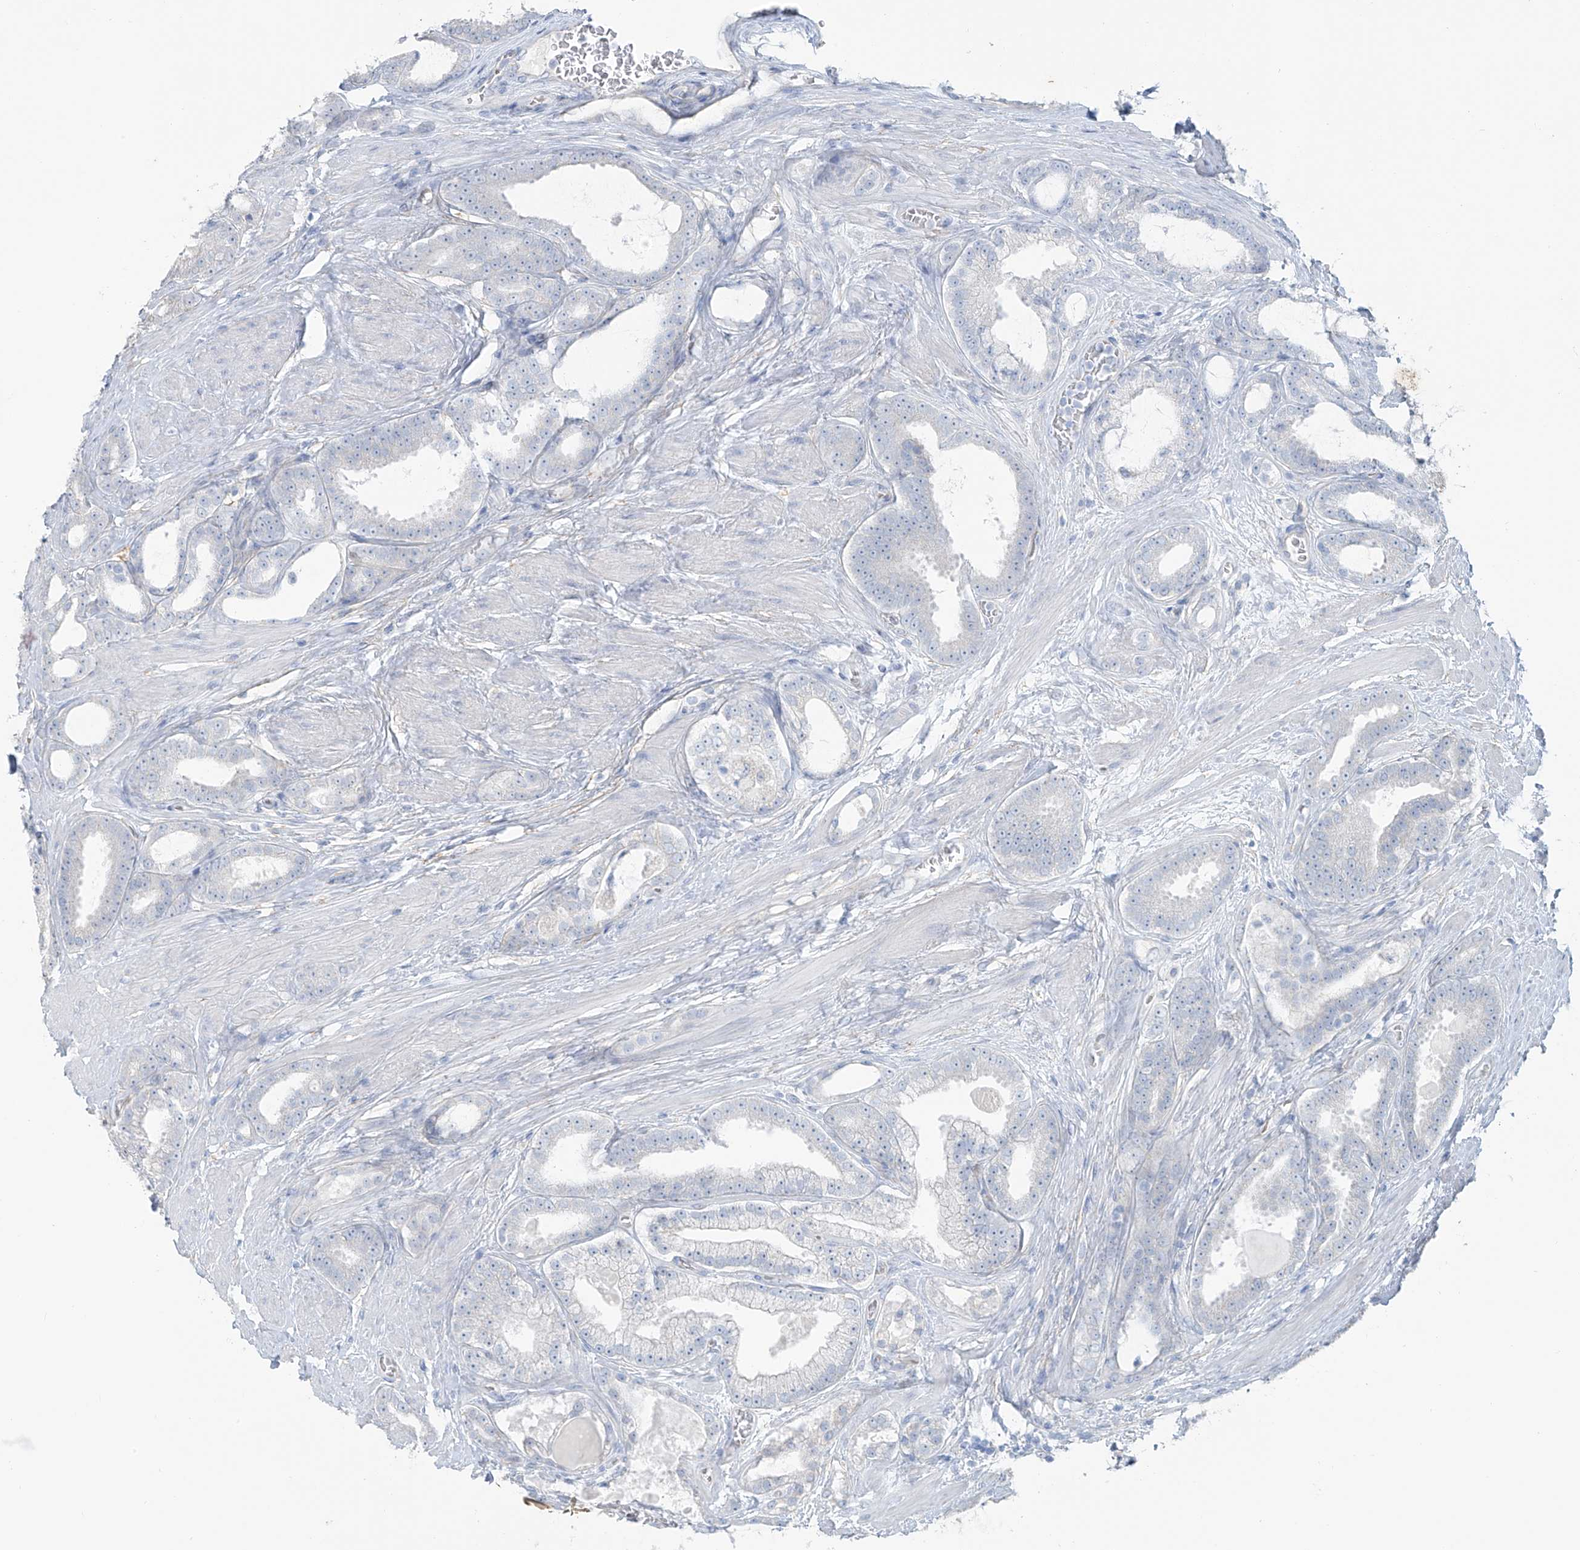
{"staining": {"intensity": "negative", "quantity": "none", "location": "none"}, "tissue": "prostate cancer", "cell_type": "Tumor cells", "image_type": "cancer", "snomed": [{"axis": "morphology", "description": "Adenocarcinoma, High grade"}, {"axis": "topography", "description": "Prostate"}], "caption": "Micrograph shows no protein positivity in tumor cells of prostate adenocarcinoma (high-grade) tissue.", "gene": "TUBE1", "patient": {"sex": "male", "age": 60}}